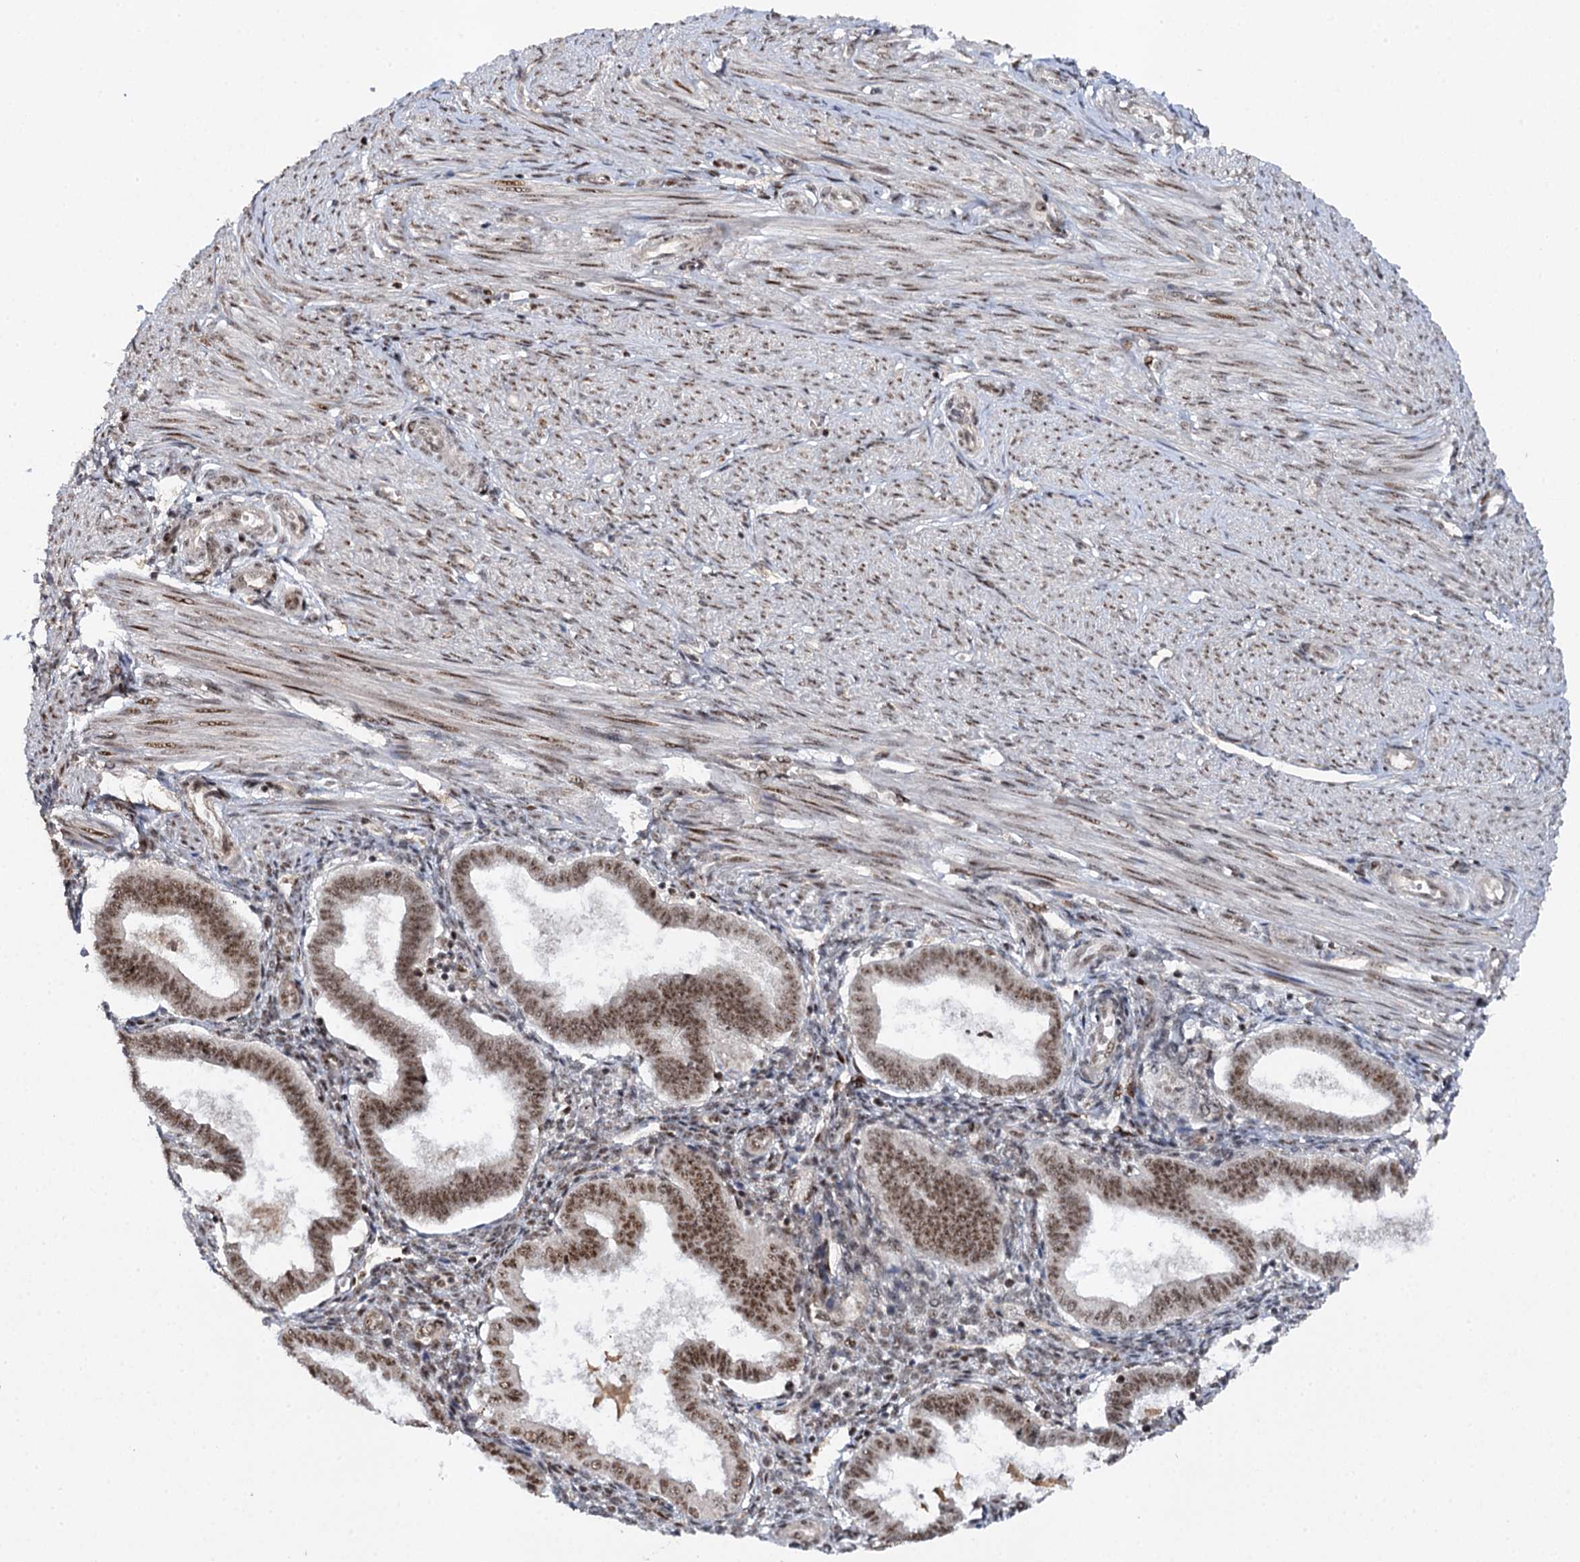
{"staining": {"intensity": "weak", "quantity": "25%-75%", "location": "nuclear"}, "tissue": "endometrium", "cell_type": "Cells in endometrial stroma", "image_type": "normal", "snomed": [{"axis": "morphology", "description": "Normal tissue, NOS"}, {"axis": "topography", "description": "Endometrium"}], "caption": "Immunohistochemistry photomicrograph of normal endometrium: human endometrium stained using immunohistochemistry shows low levels of weak protein expression localized specifically in the nuclear of cells in endometrial stroma, appearing as a nuclear brown color.", "gene": "BUD13", "patient": {"sex": "female", "age": 25}}